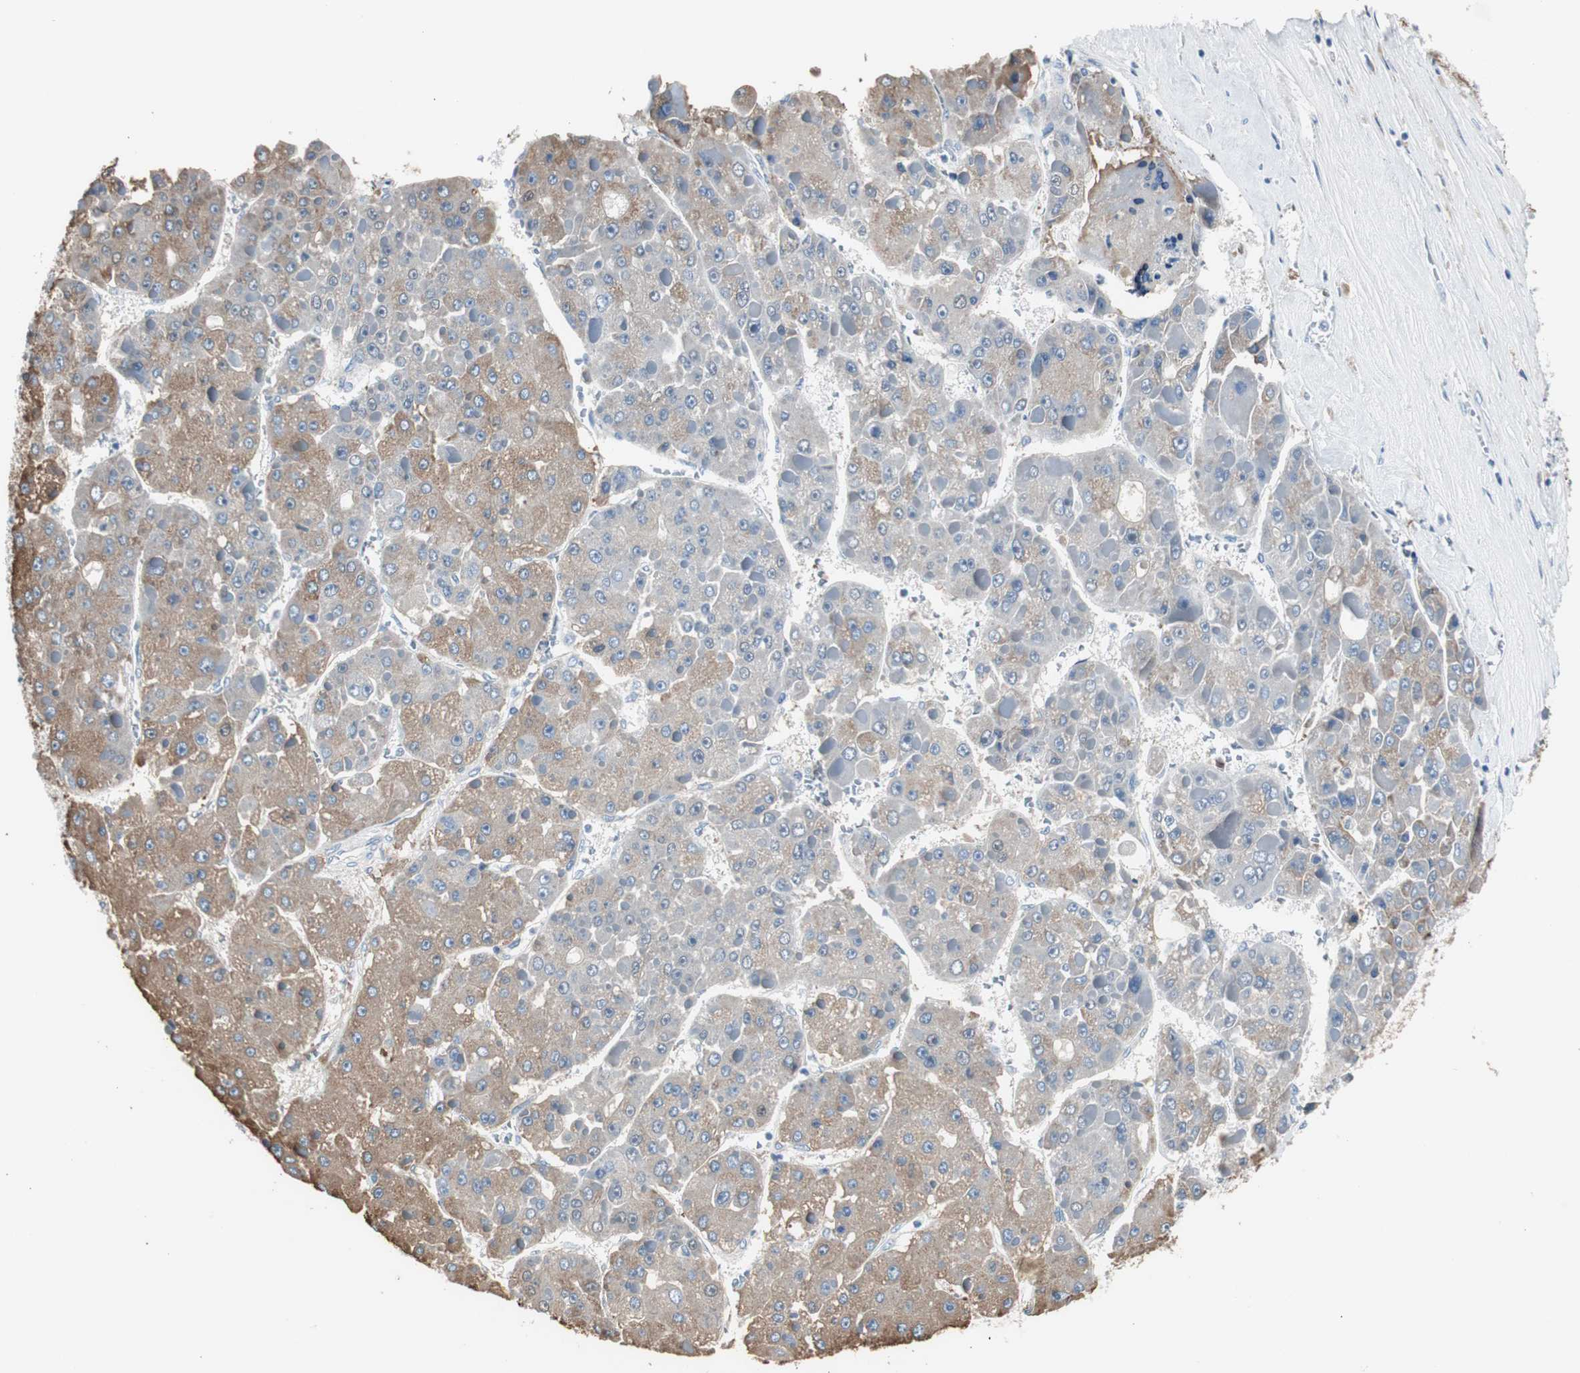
{"staining": {"intensity": "moderate", "quantity": "25%-75%", "location": "cytoplasmic/membranous"}, "tissue": "liver cancer", "cell_type": "Tumor cells", "image_type": "cancer", "snomed": [{"axis": "morphology", "description": "Carcinoma, Hepatocellular, NOS"}, {"axis": "topography", "description": "Liver"}], "caption": "Immunohistochemical staining of human liver cancer (hepatocellular carcinoma) demonstrates medium levels of moderate cytoplasmic/membranous protein positivity in approximately 25%-75% of tumor cells. Ihc stains the protein in brown and the nuclei are stained blue.", "gene": "S100A7", "patient": {"sex": "female", "age": 73}}